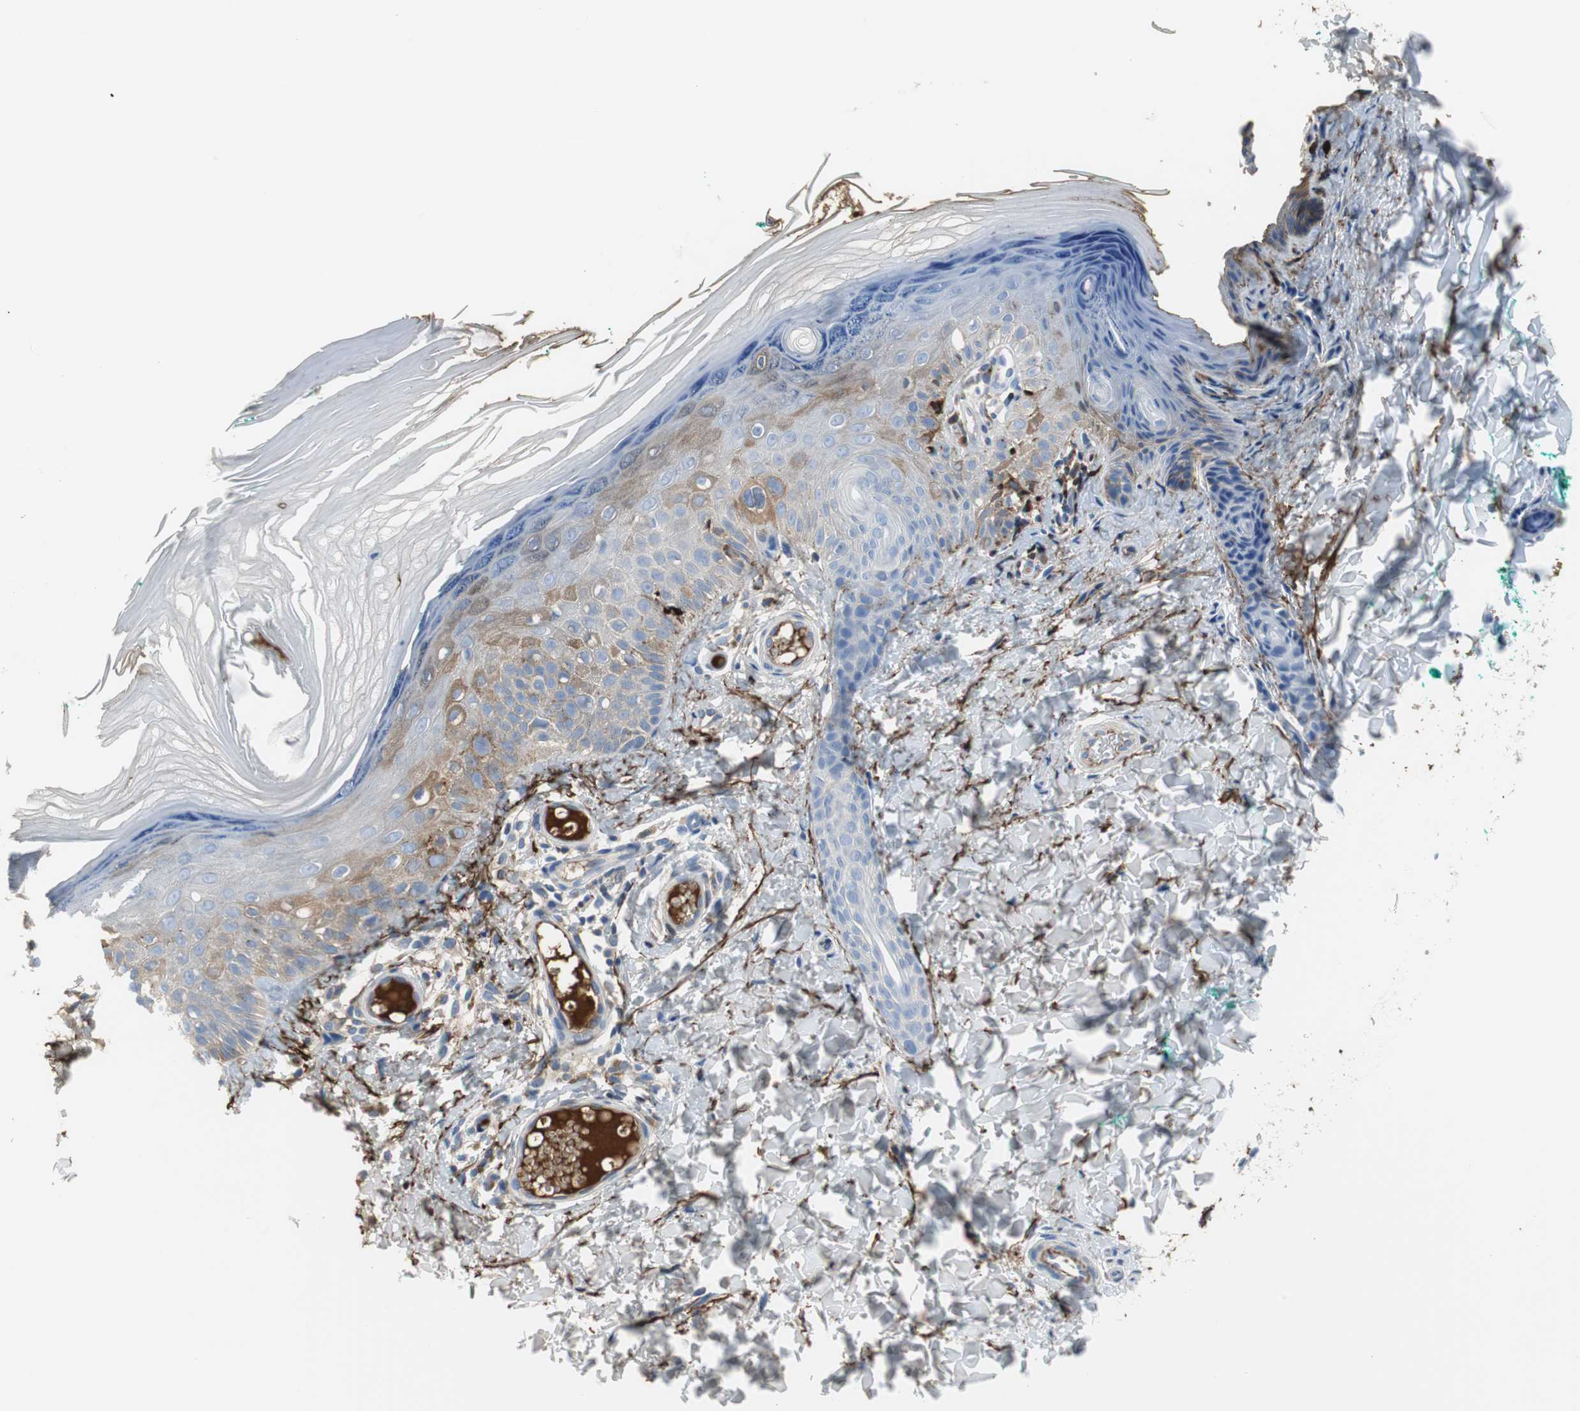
{"staining": {"intensity": "strong", "quantity": ">75%", "location": "cytoplasmic/membranous"}, "tissue": "skin", "cell_type": "Fibroblasts", "image_type": "normal", "snomed": [{"axis": "morphology", "description": "Normal tissue, NOS"}, {"axis": "topography", "description": "Skin"}], "caption": "Immunohistochemical staining of benign human skin demonstrates strong cytoplasmic/membranous protein positivity in about >75% of fibroblasts.", "gene": "APCS", "patient": {"sex": "male", "age": 26}}